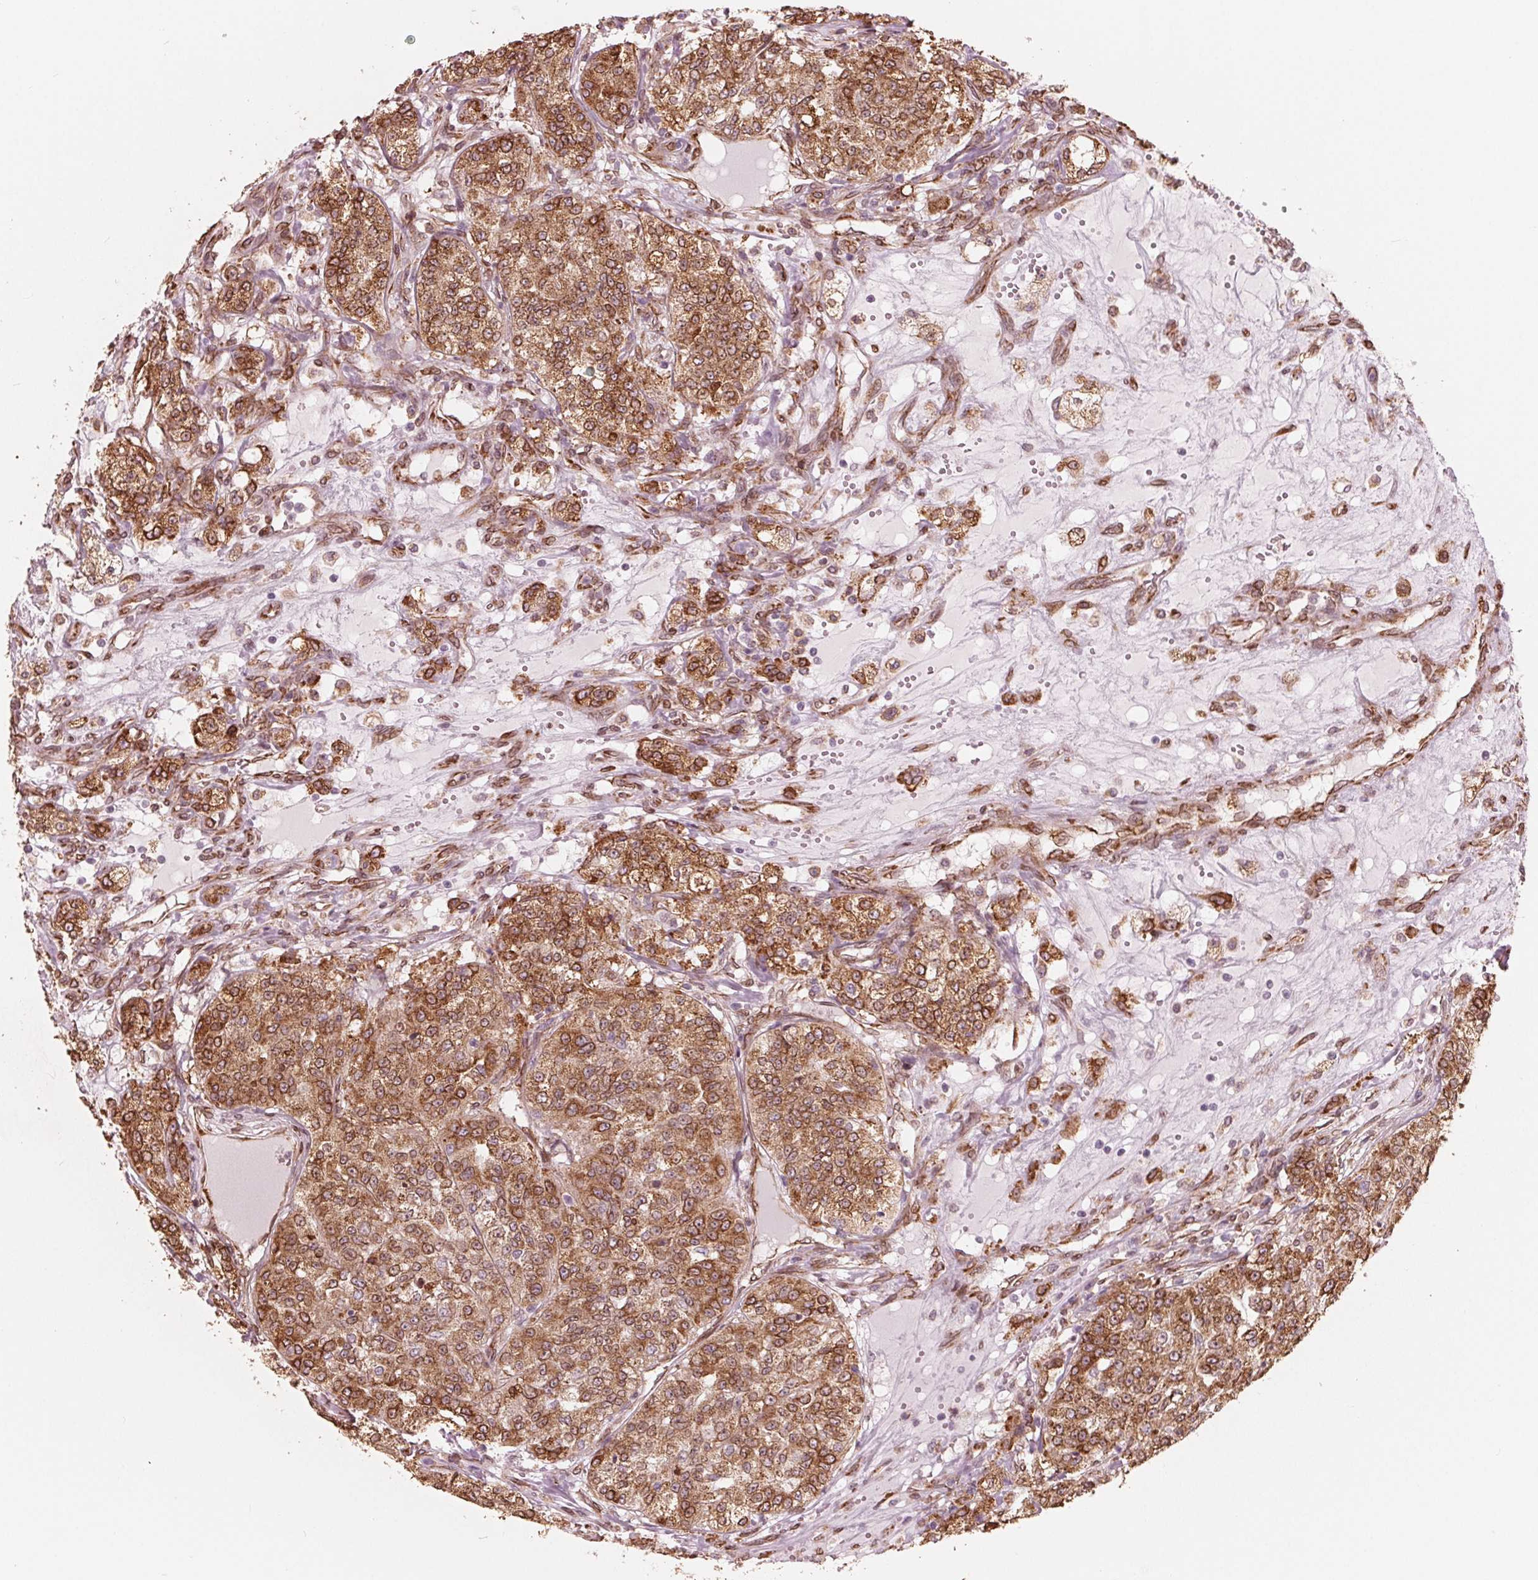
{"staining": {"intensity": "moderate", "quantity": ">75%", "location": "cytoplasmic/membranous"}, "tissue": "renal cancer", "cell_type": "Tumor cells", "image_type": "cancer", "snomed": [{"axis": "morphology", "description": "Adenocarcinoma, NOS"}, {"axis": "topography", "description": "Kidney"}], "caption": "Immunohistochemistry (IHC) (DAB (3,3'-diaminobenzidine)) staining of adenocarcinoma (renal) exhibits moderate cytoplasmic/membranous protein positivity in about >75% of tumor cells. (DAB IHC, brown staining for protein, blue staining for nuclei).", "gene": "IKBIP", "patient": {"sex": "female", "age": 63}}